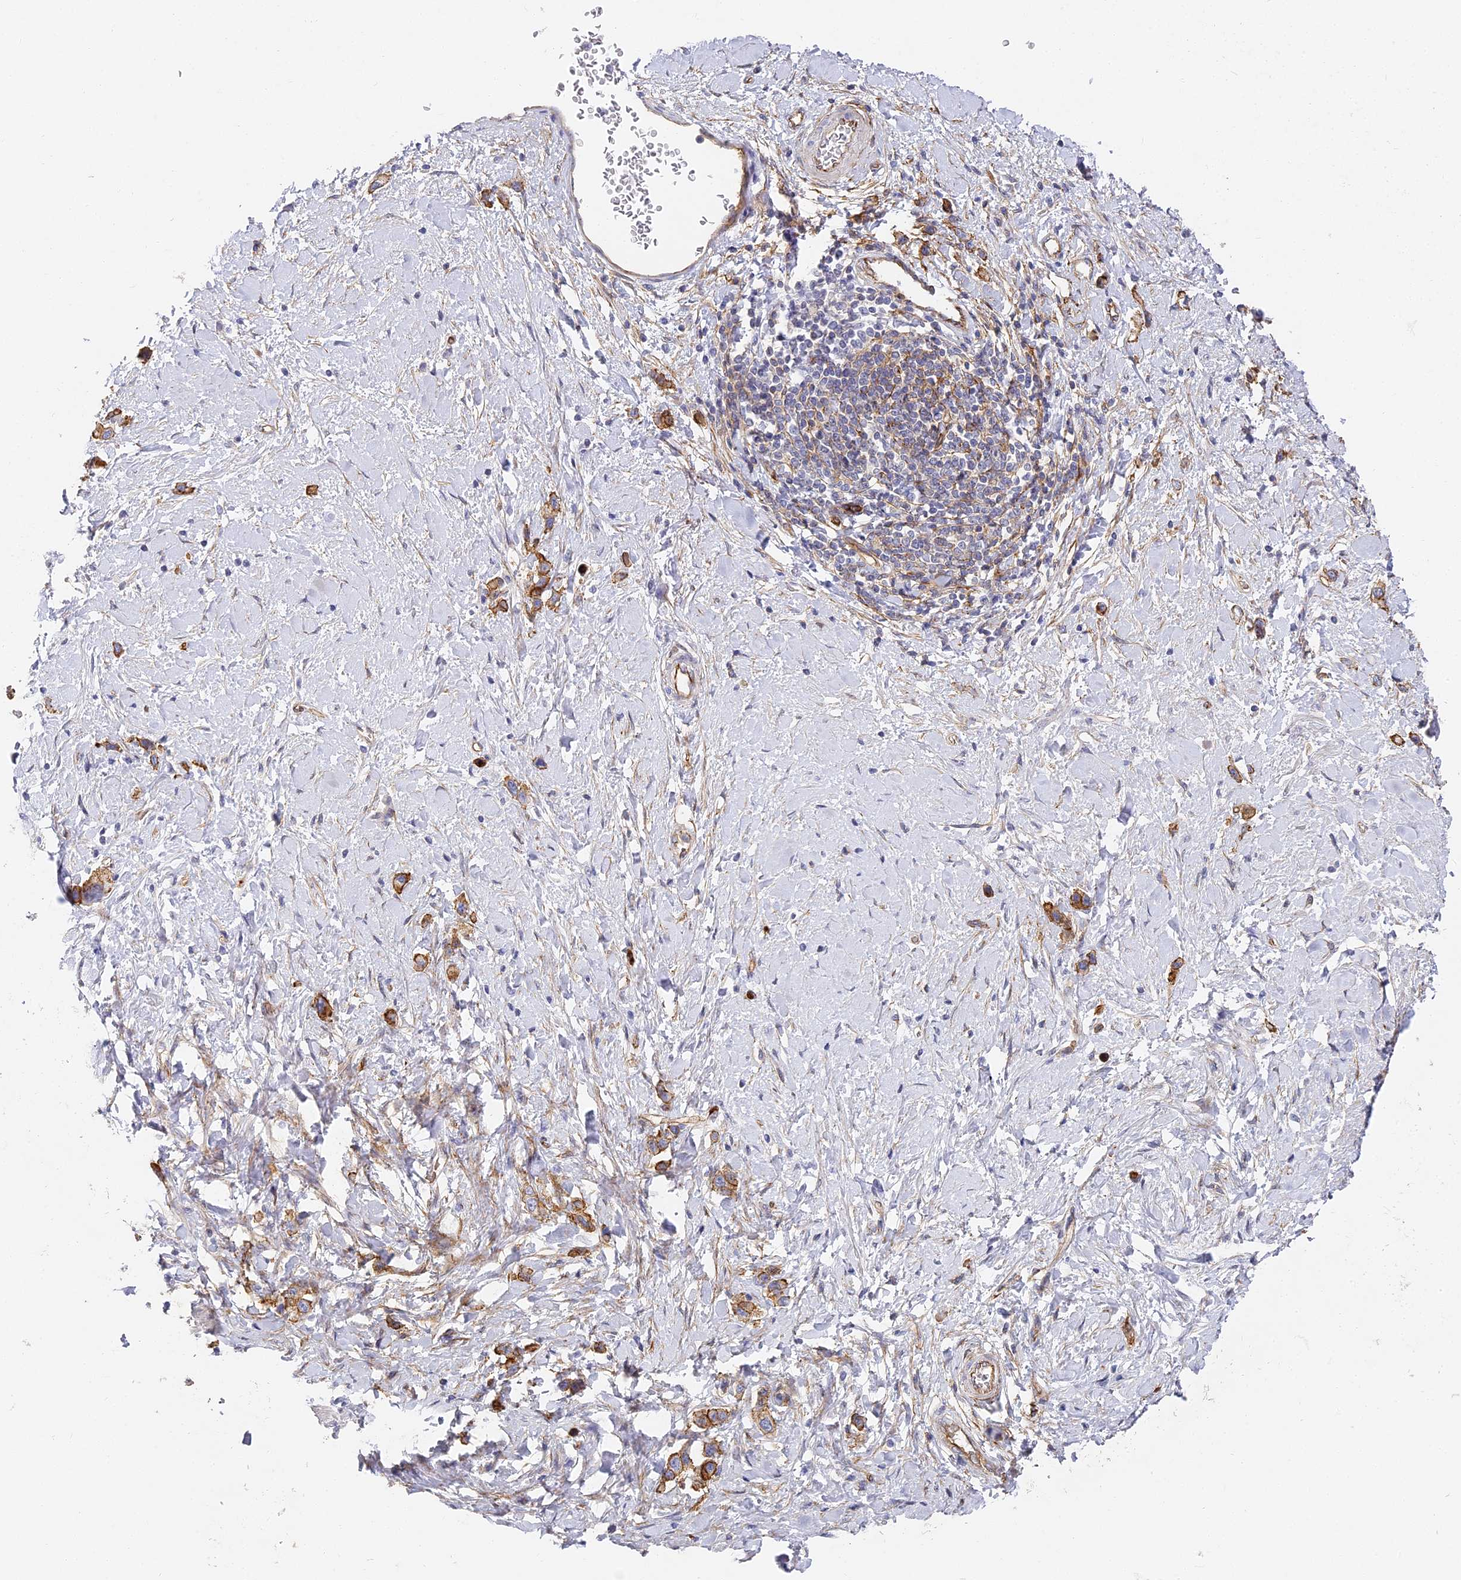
{"staining": {"intensity": "moderate", "quantity": ">75%", "location": "cytoplasmic/membranous"}, "tissue": "stomach cancer", "cell_type": "Tumor cells", "image_type": "cancer", "snomed": [{"axis": "morphology", "description": "Adenocarcinoma, NOS"}, {"axis": "topography", "description": "Stomach"}], "caption": "Immunohistochemical staining of human adenocarcinoma (stomach) exhibits medium levels of moderate cytoplasmic/membranous expression in about >75% of tumor cells.", "gene": "CCDC30", "patient": {"sex": "female", "age": 65}}